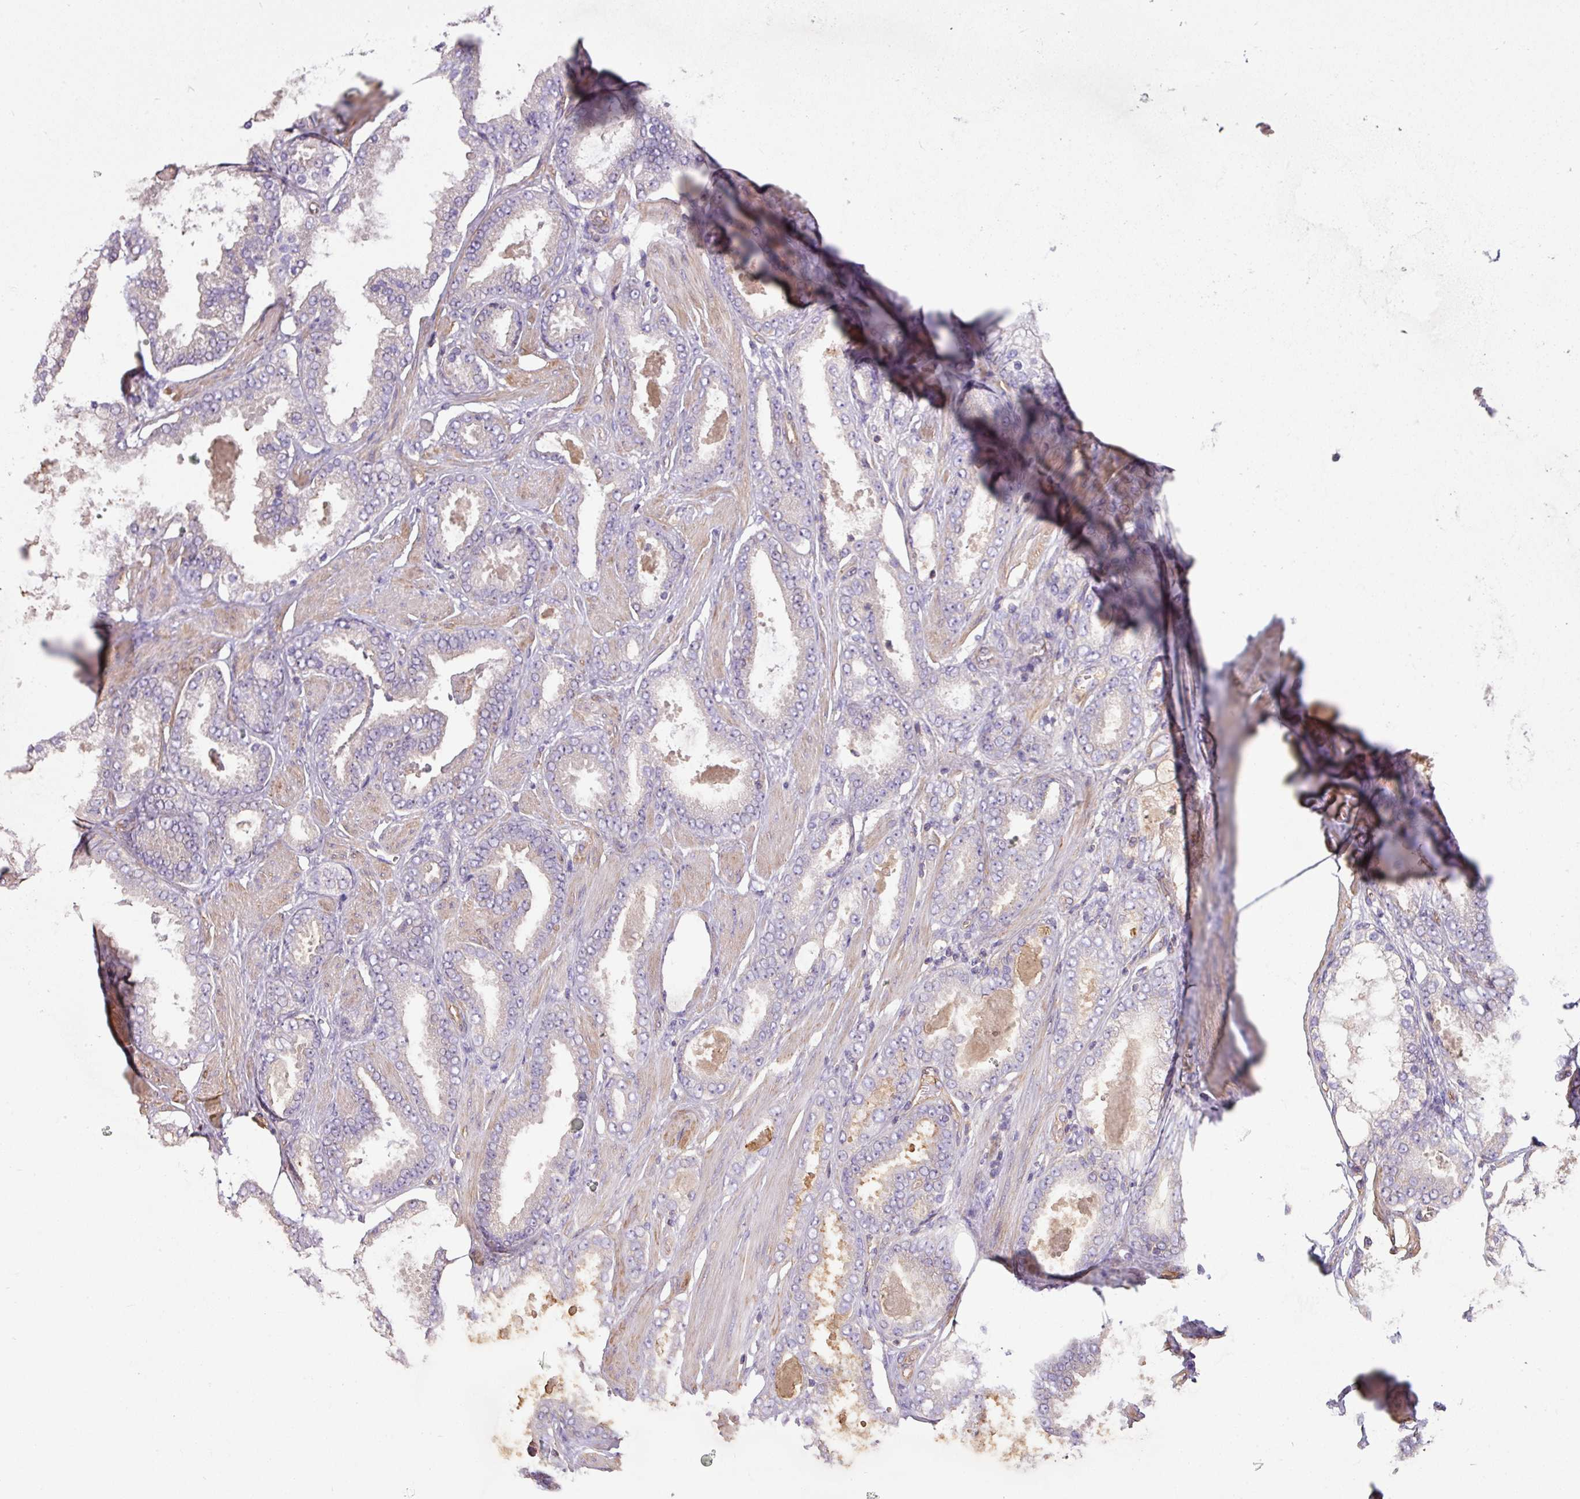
{"staining": {"intensity": "negative", "quantity": "none", "location": "none"}, "tissue": "prostate cancer", "cell_type": "Tumor cells", "image_type": "cancer", "snomed": [{"axis": "morphology", "description": "Adenocarcinoma, Low grade"}, {"axis": "topography", "description": "Prostate"}], "caption": "This is an immunohistochemistry photomicrograph of human low-grade adenocarcinoma (prostate). There is no expression in tumor cells.", "gene": "CALML4", "patient": {"sex": "male", "age": 42}}